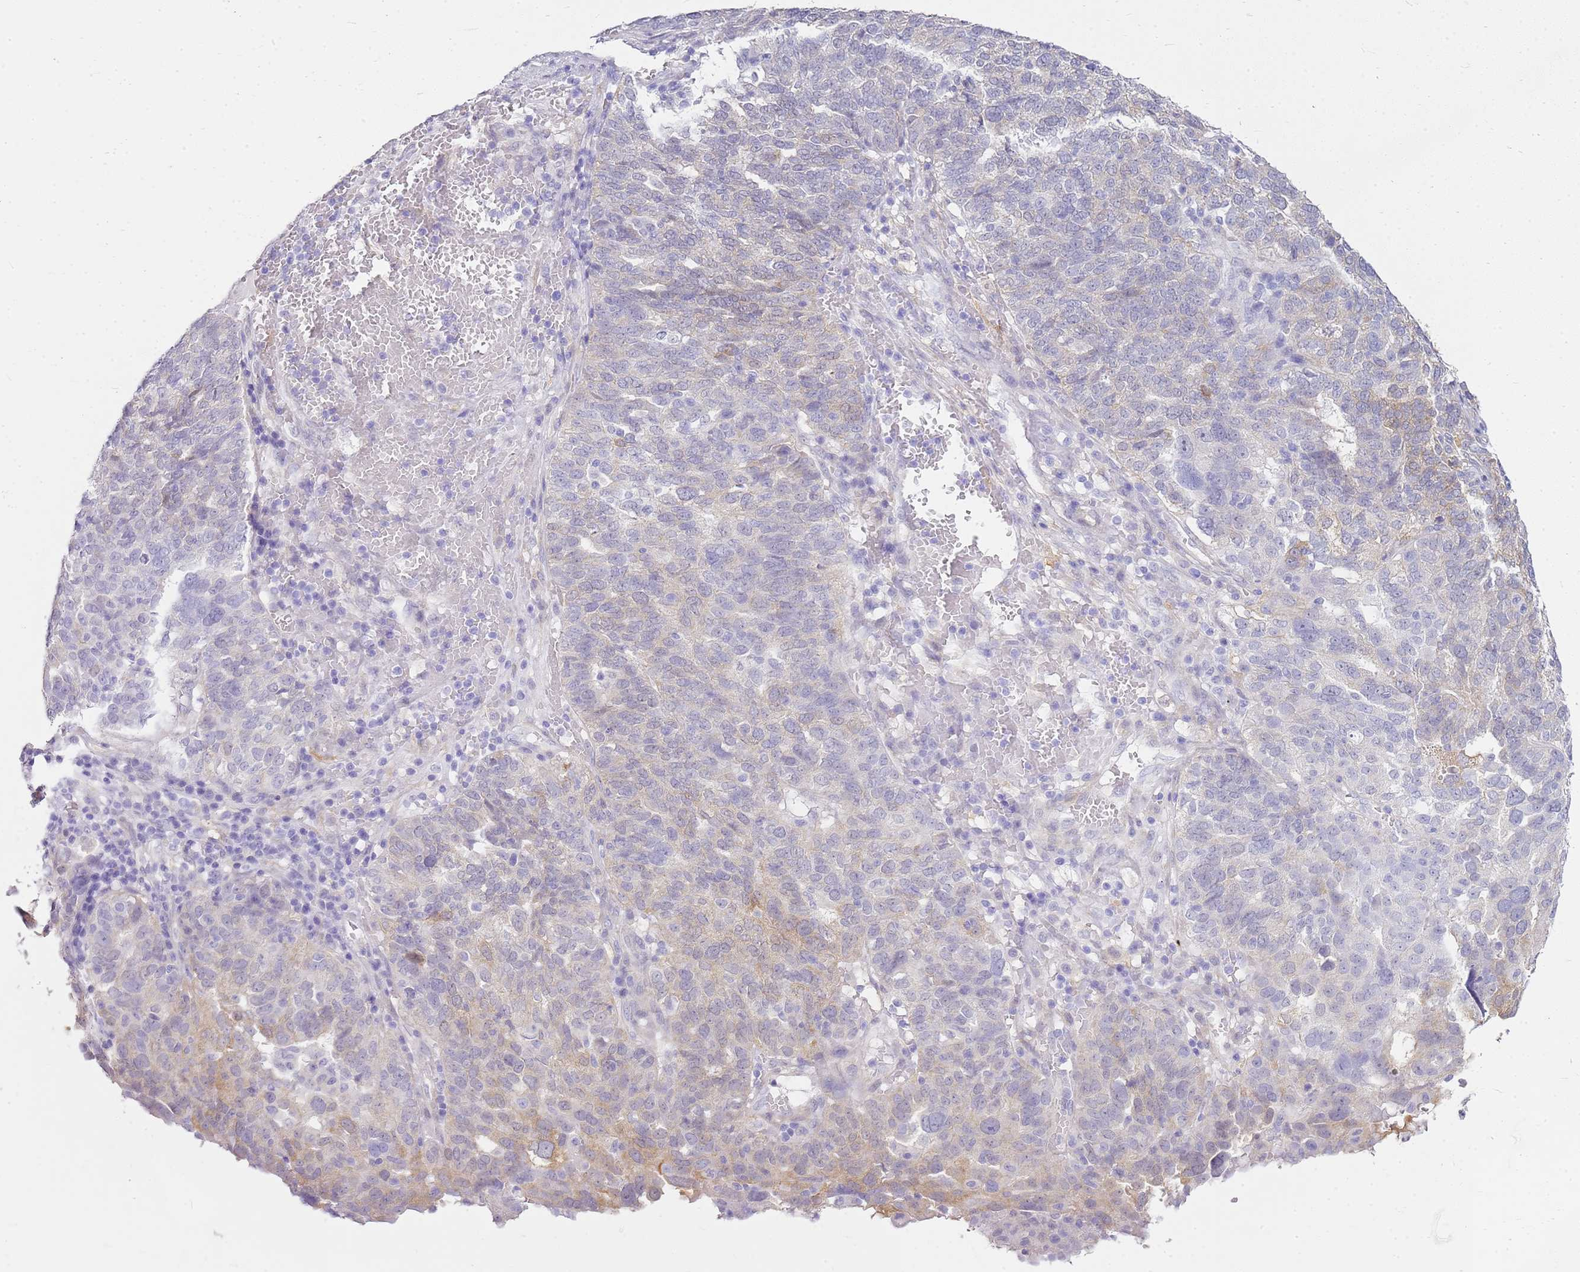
{"staining": {"intensity": "weak", "quantity": "<25%", "location": "cytoplasmic/membranous"}, "tissue": "ovarian cancer", "cell_type": "Tumor cells", "image_type": "cancer", "snomed": [{"axis": "morphology", "description": "Cystadenocarcinoma, serous, NOS"}, {"axis": "topography", "description": "Ovary"}], "caption": "DAB (3,3'-diaminobenzidine) immunohistochemical staining of human serous cystadenocarcinoma (ovarian) shows no significant expression in tumor cells.", "gene": "HSPB1", "patient": {"sex": "female", "age": 59}}